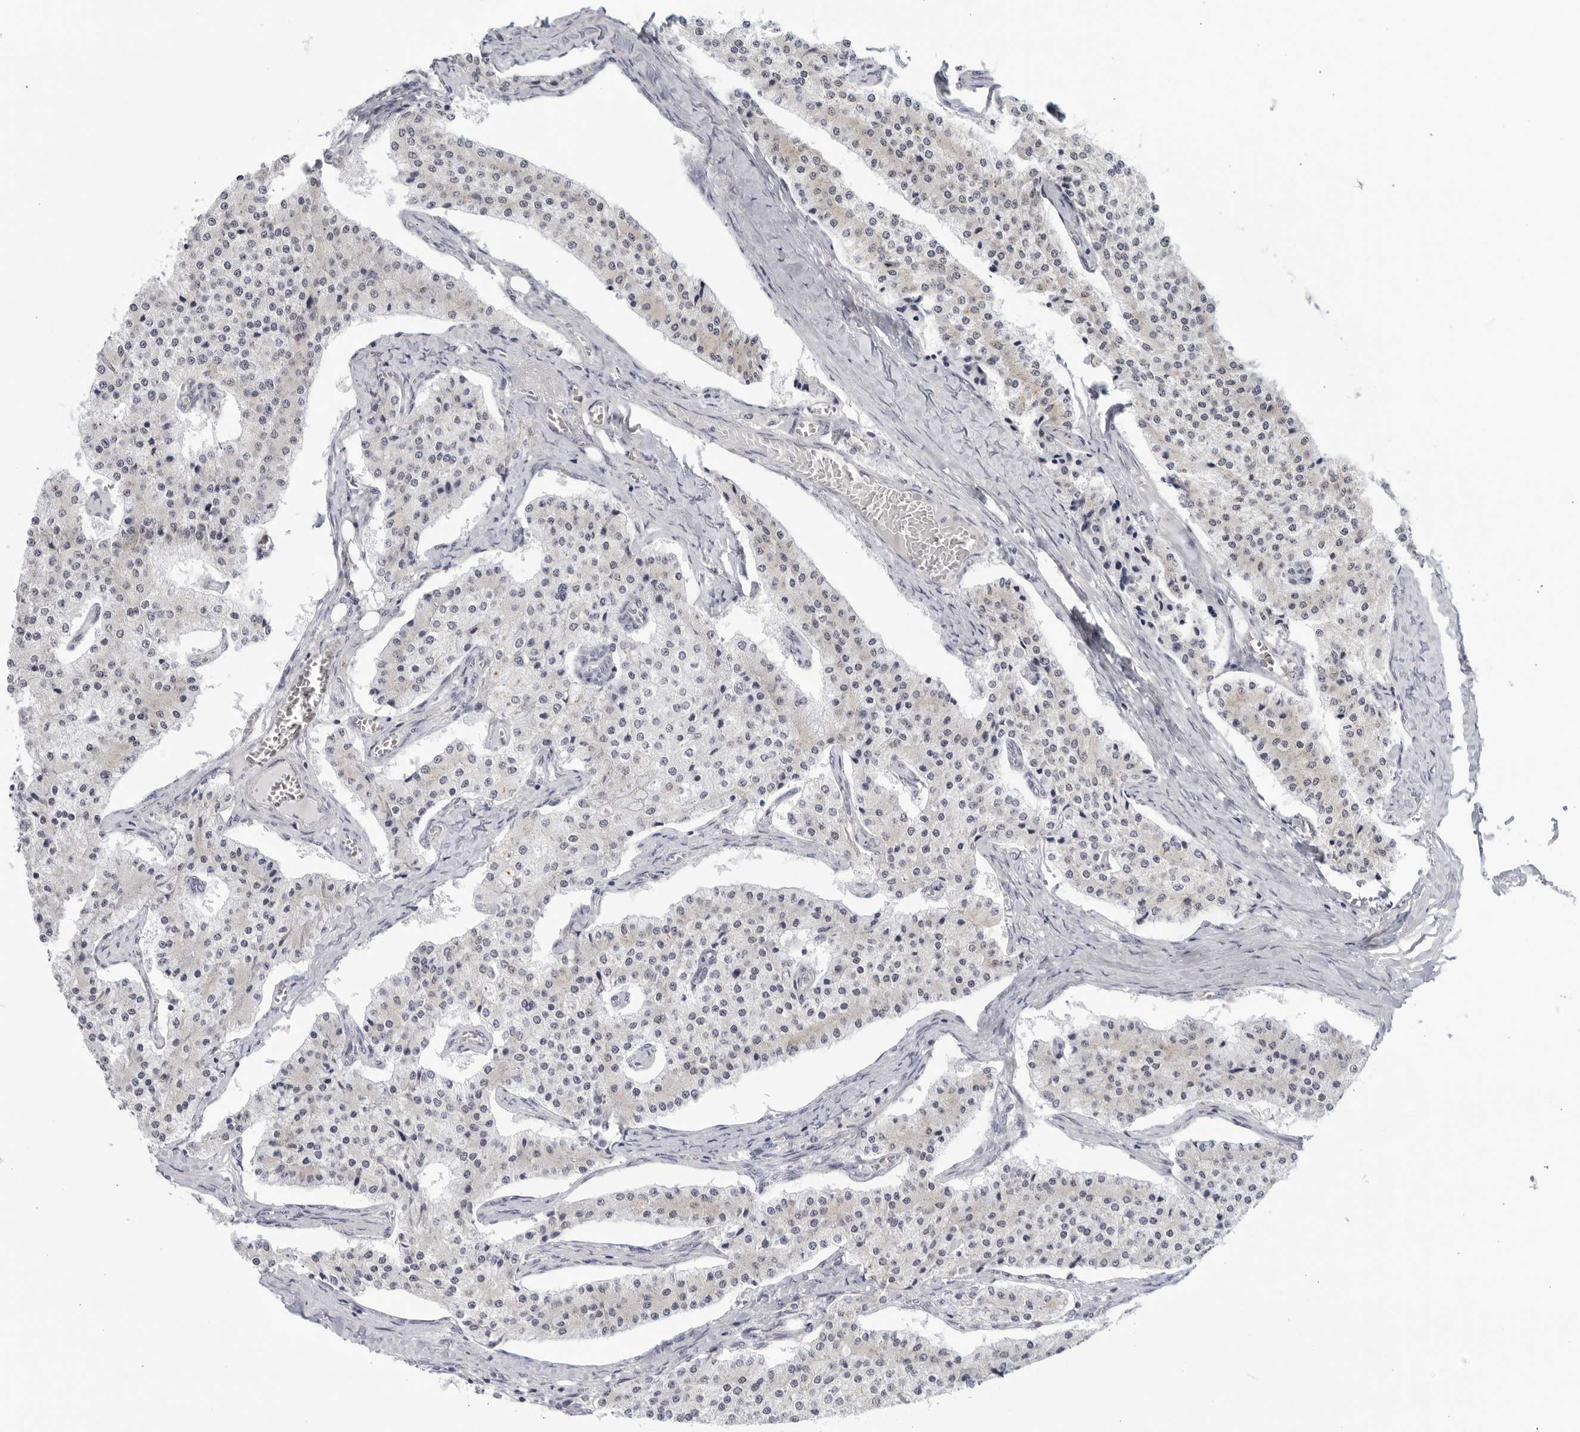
{"staining": {"intensity": "negative", "quantity": "none", "location": "none"}, "tissue": "carcinoid", "cell_type": "Tumor cells", "image_type": "cancer", "snomed": [{"axis": "morphology", "description": "Carcinoid, malignant, NOS"}, {"axis": "topography", "description": "Colon"}], "caption": "Histopathology image shows no protein positivity in tumor cells of carcinoid (malignant) tissue.", "gene": "WDTC1", "patient": {"sex": "female", "age": 52}}